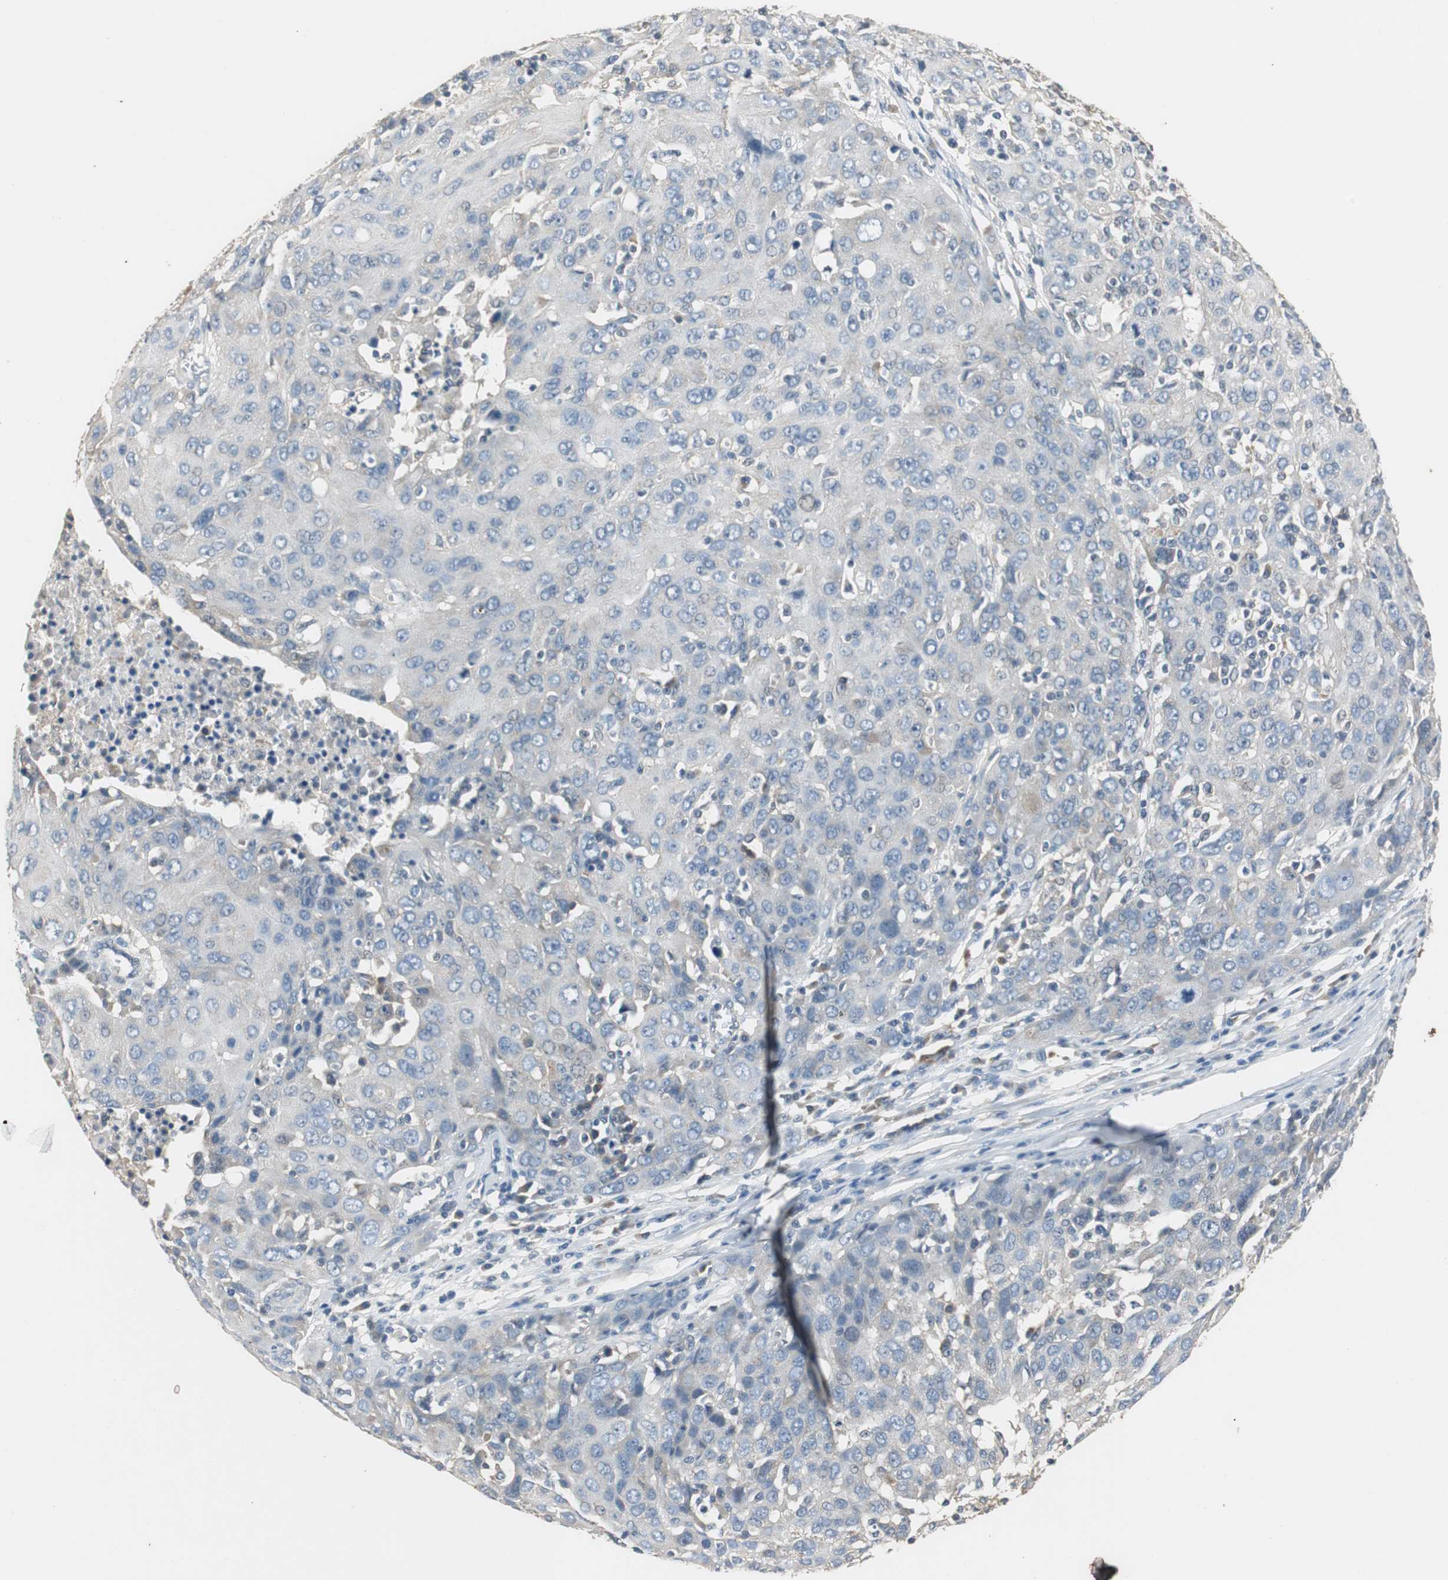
{"staining": {"intensity": "weak", "quantity": "<25%", "location": "cytoplasmic/membranous"}, "tissue": "ovarian cancer", "cell_type": "Tumor cells", "image_type": "cancer", "snomed": [{"axis": "morphology", "description": "Carcinoma, endometroid"}, {"axis": "topography", "description": "Ovary"}], "caption": "IHC image of human ovarian cancer stained for a protein (brown), which displays no staining in tumor cells.", "gene": "PTPRN2", "patient": {"sex": "female", "age": 50}}